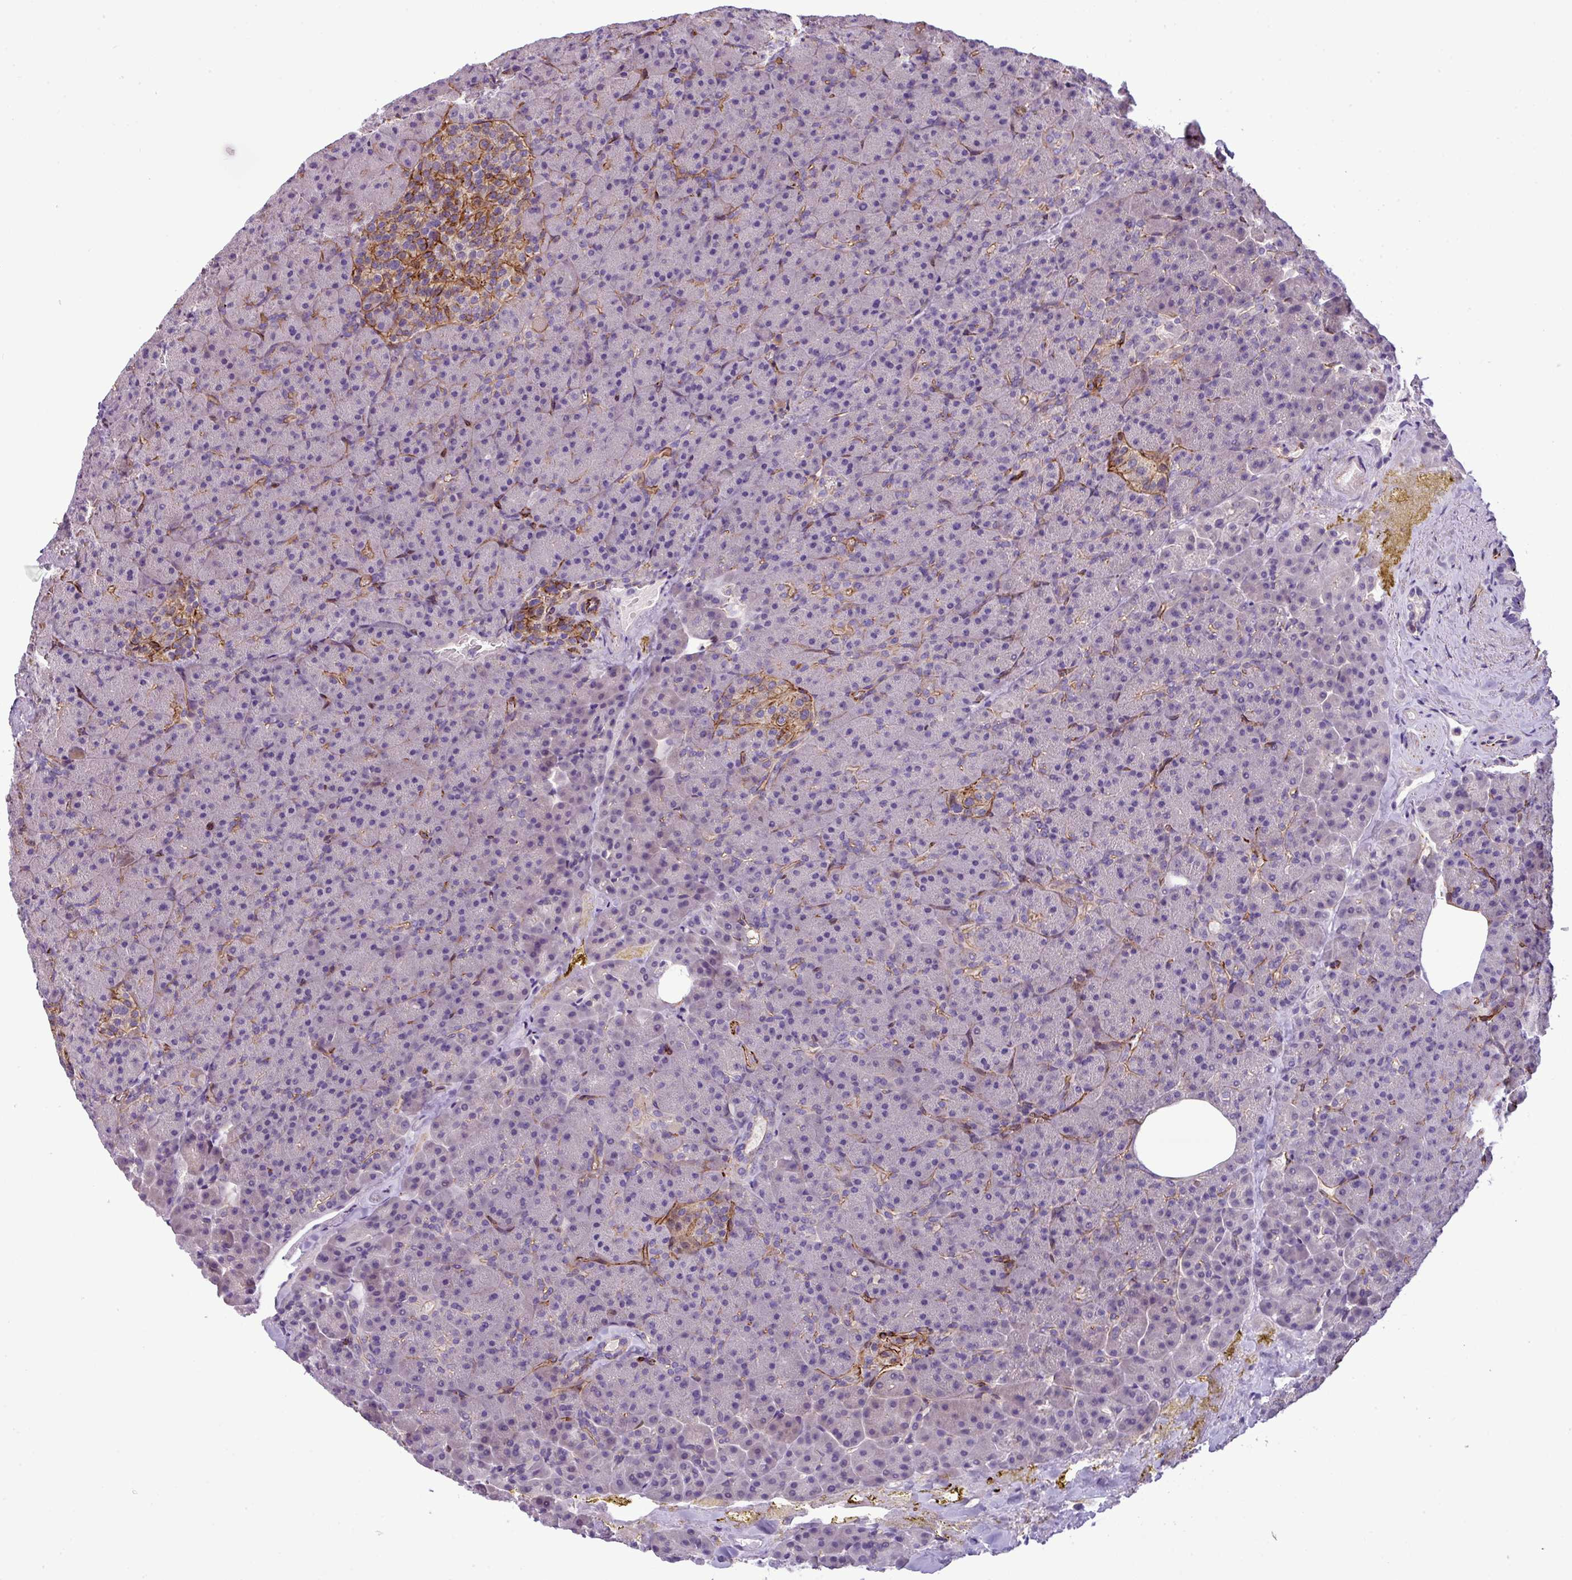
{"staining": {"intensity": "negative", "quantity": "none", "location": "none"}, "tissue": "pancreas", "cell_type": "Exocrine glandular cells", "image_type": "normal", "snomed": [{"axis": "morphology", "description": "Normal tissue, NOS"}, {"axis": "topography", "description": "Pancreas"}], "caption": "Immunohistochemistry (IHC) of benign human pancreas shows no positivity in exocrine glandular cells. (Immunohistochemistry (IHC), brightfield microscopy, high magnification).", "gene": "PARD6A", "patient": {"sex": "female", "age": 74}}